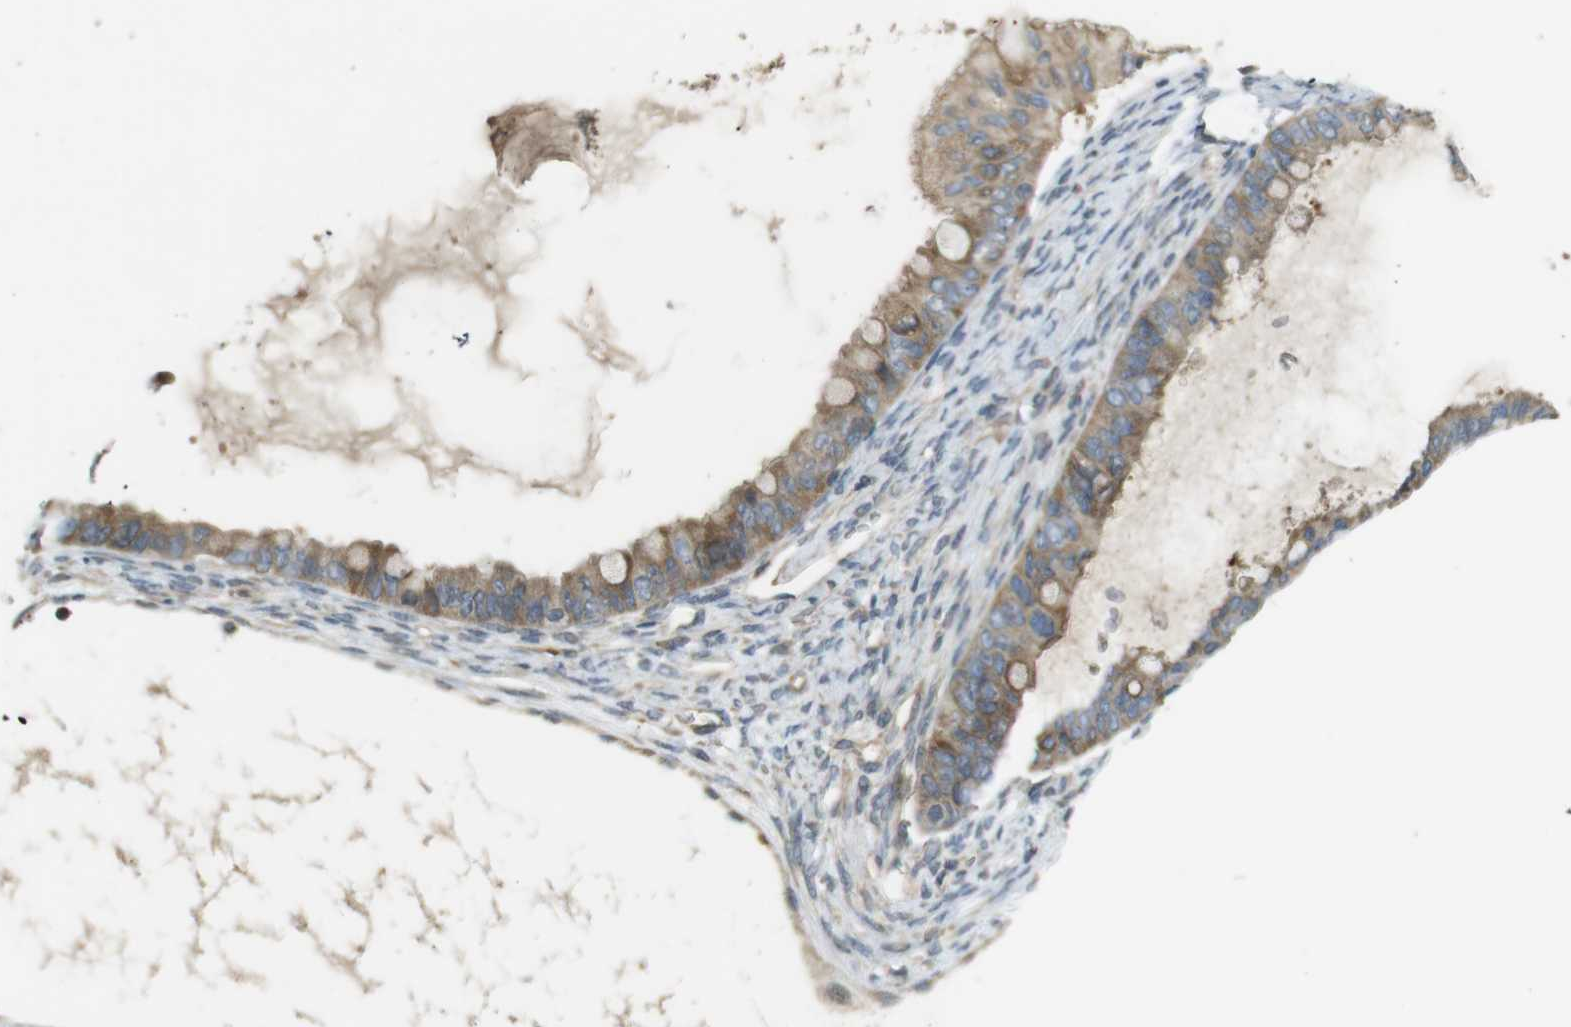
{"staining": {"intensity": "moderate", "quantity": ">75%", "location": "cytoplasmic/membranous"}, "tissue": "ovarian cancer", "cell_type": "Tumor cells", "image_type": "cancer", "snomed": [{"axis": "morphology", "description": "Cystadenocarcinoma, mucinous, NOS"}, {"axis": "topography", "description": "Ovary"}], "caption": "Protein expression analysis of mucinous cystadenocarcinoma (ovarian) reveals moderate cytoplasmic/membranous staining in about >75% of tumor cells.", "gene": "CLTC", "patient": {"sex": "female", "age": 80}}